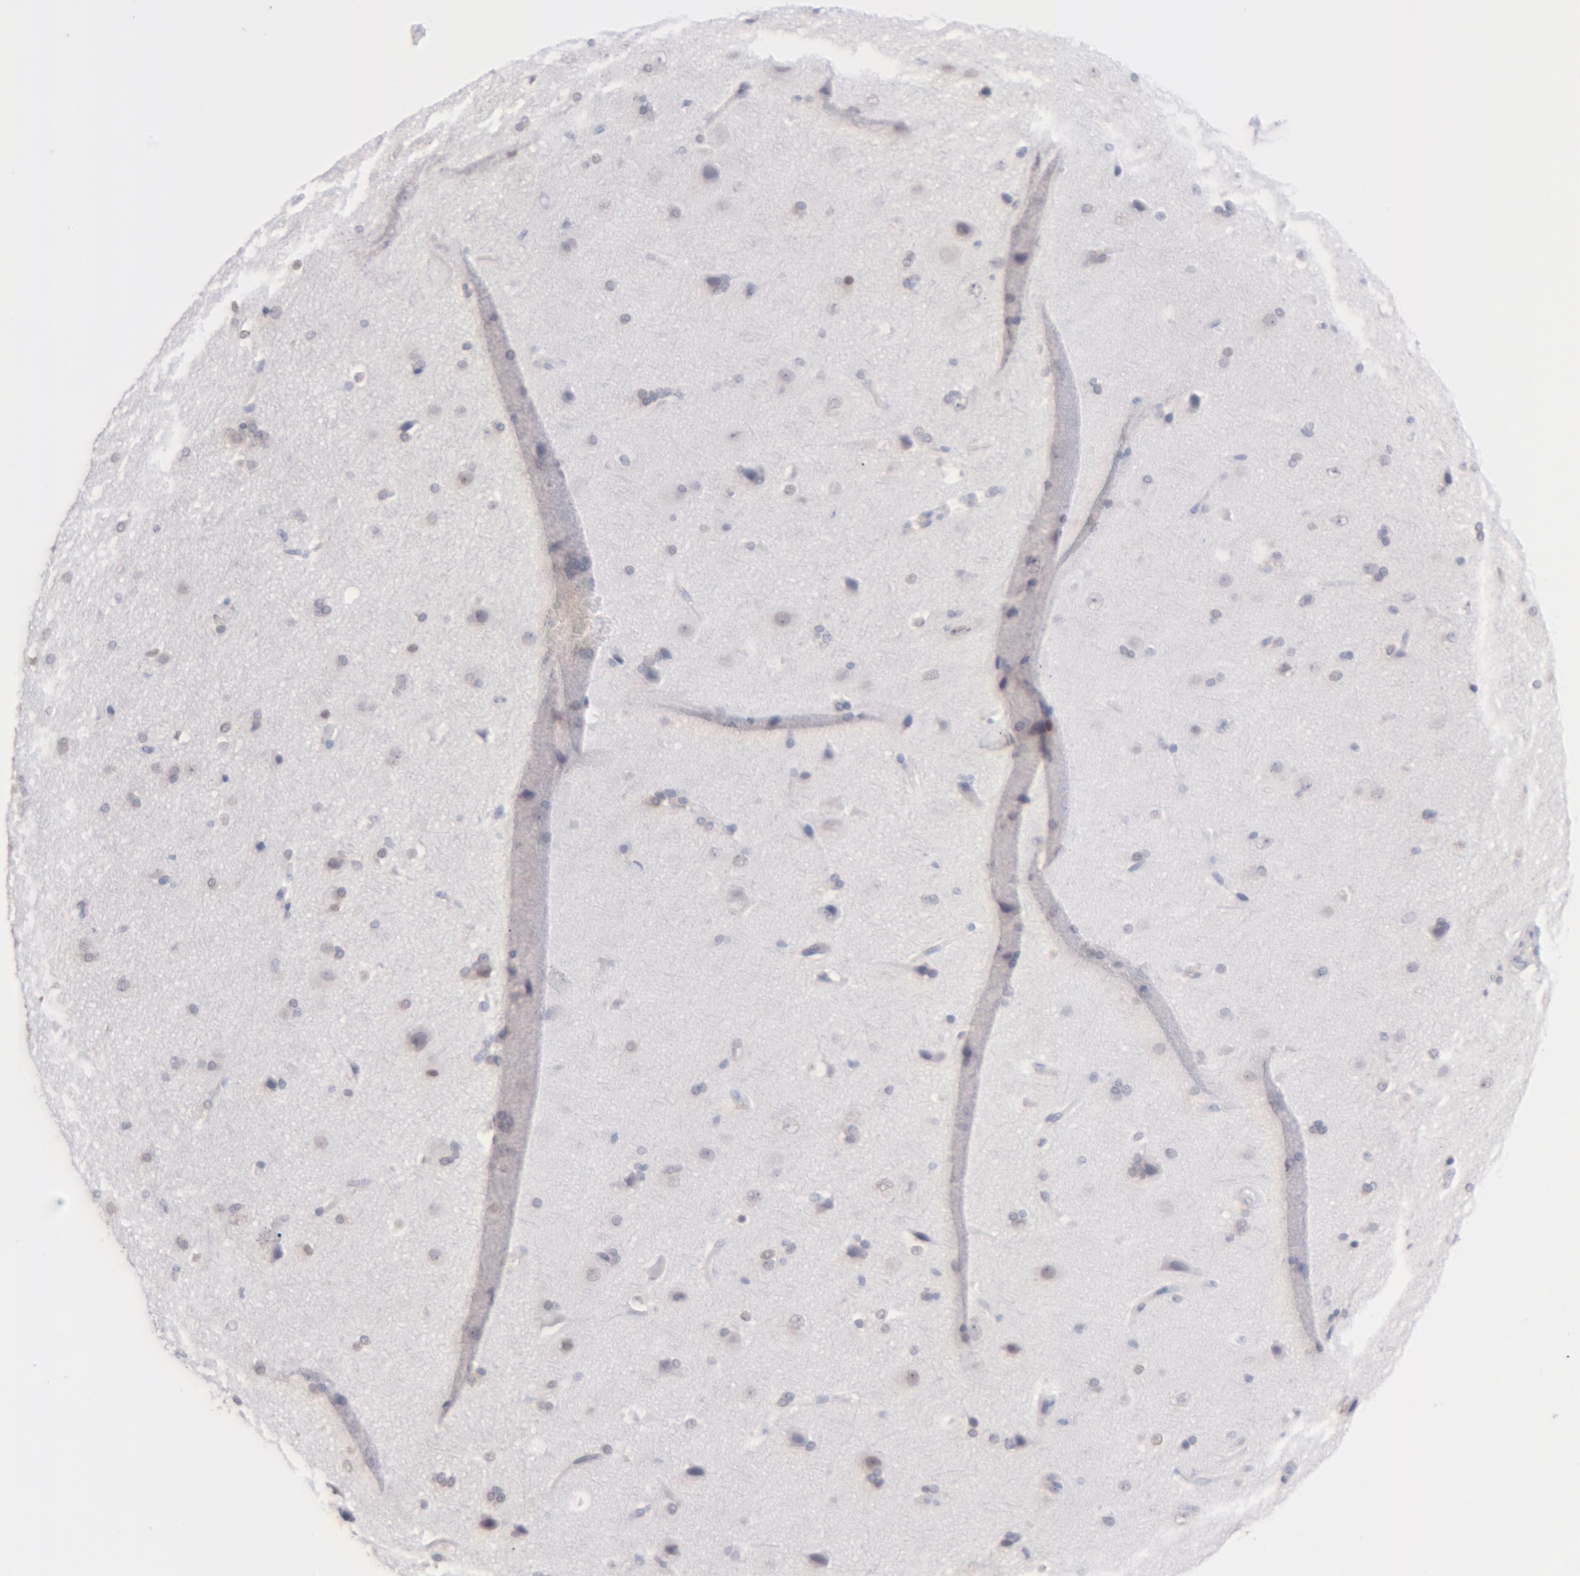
{"staining": {"intensity": "negative", "quantity": "none", "location": "none"}, "tissue": "glioma", "cell_type": "Tumor cells", "image_type": "cancer", "snomed": [{"axis": "morphology", "description": "Glioma, malignant, Low grade"}, {"axis": "topography", "description": "Cerebral cortex"}], "caption": "Photomicrograph shows no protein positivity in tumor cells of glioma tissue.", "gene": "MGAM", "patient": {"sex": "female", "age": 47}}